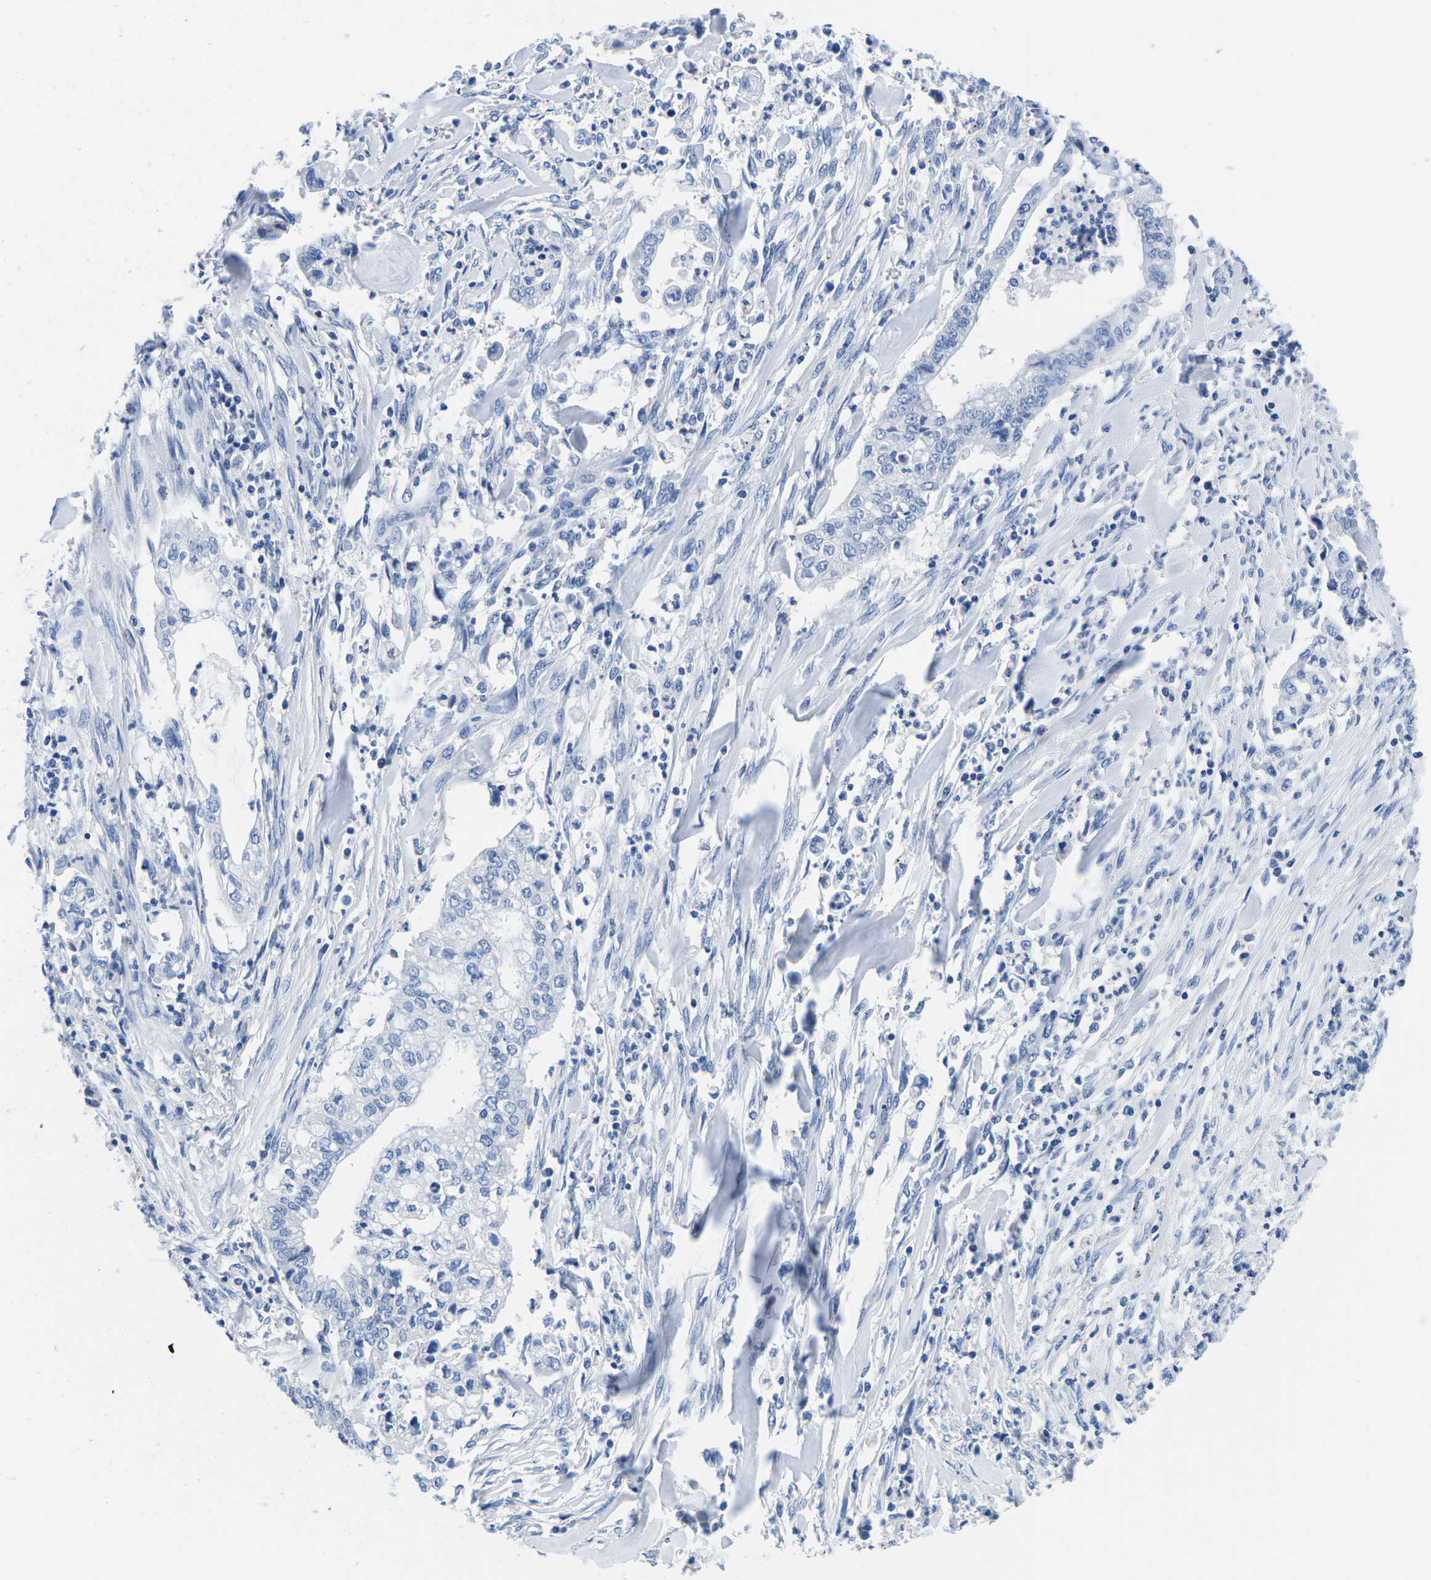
{"staining": {"intensity": "negative", "quantity": "none", "location": "none"}, "tissue": "cervical cancer", "cell_type": "Tumor cells", "image_type": "cancer", "snomed": [{"axis": "morphology", "description": "Adenocarcinoma, NOS"}, {"axis": "topography", "description": "Cervix"}], "caption": "The immunohistochemistry (IHC) micrograph has no significant expression in tumor cells of adenocarcinoma (cervical) tissue.", "gene": "CYP1A2", "patient": {"sex": "female", "age": 44}}